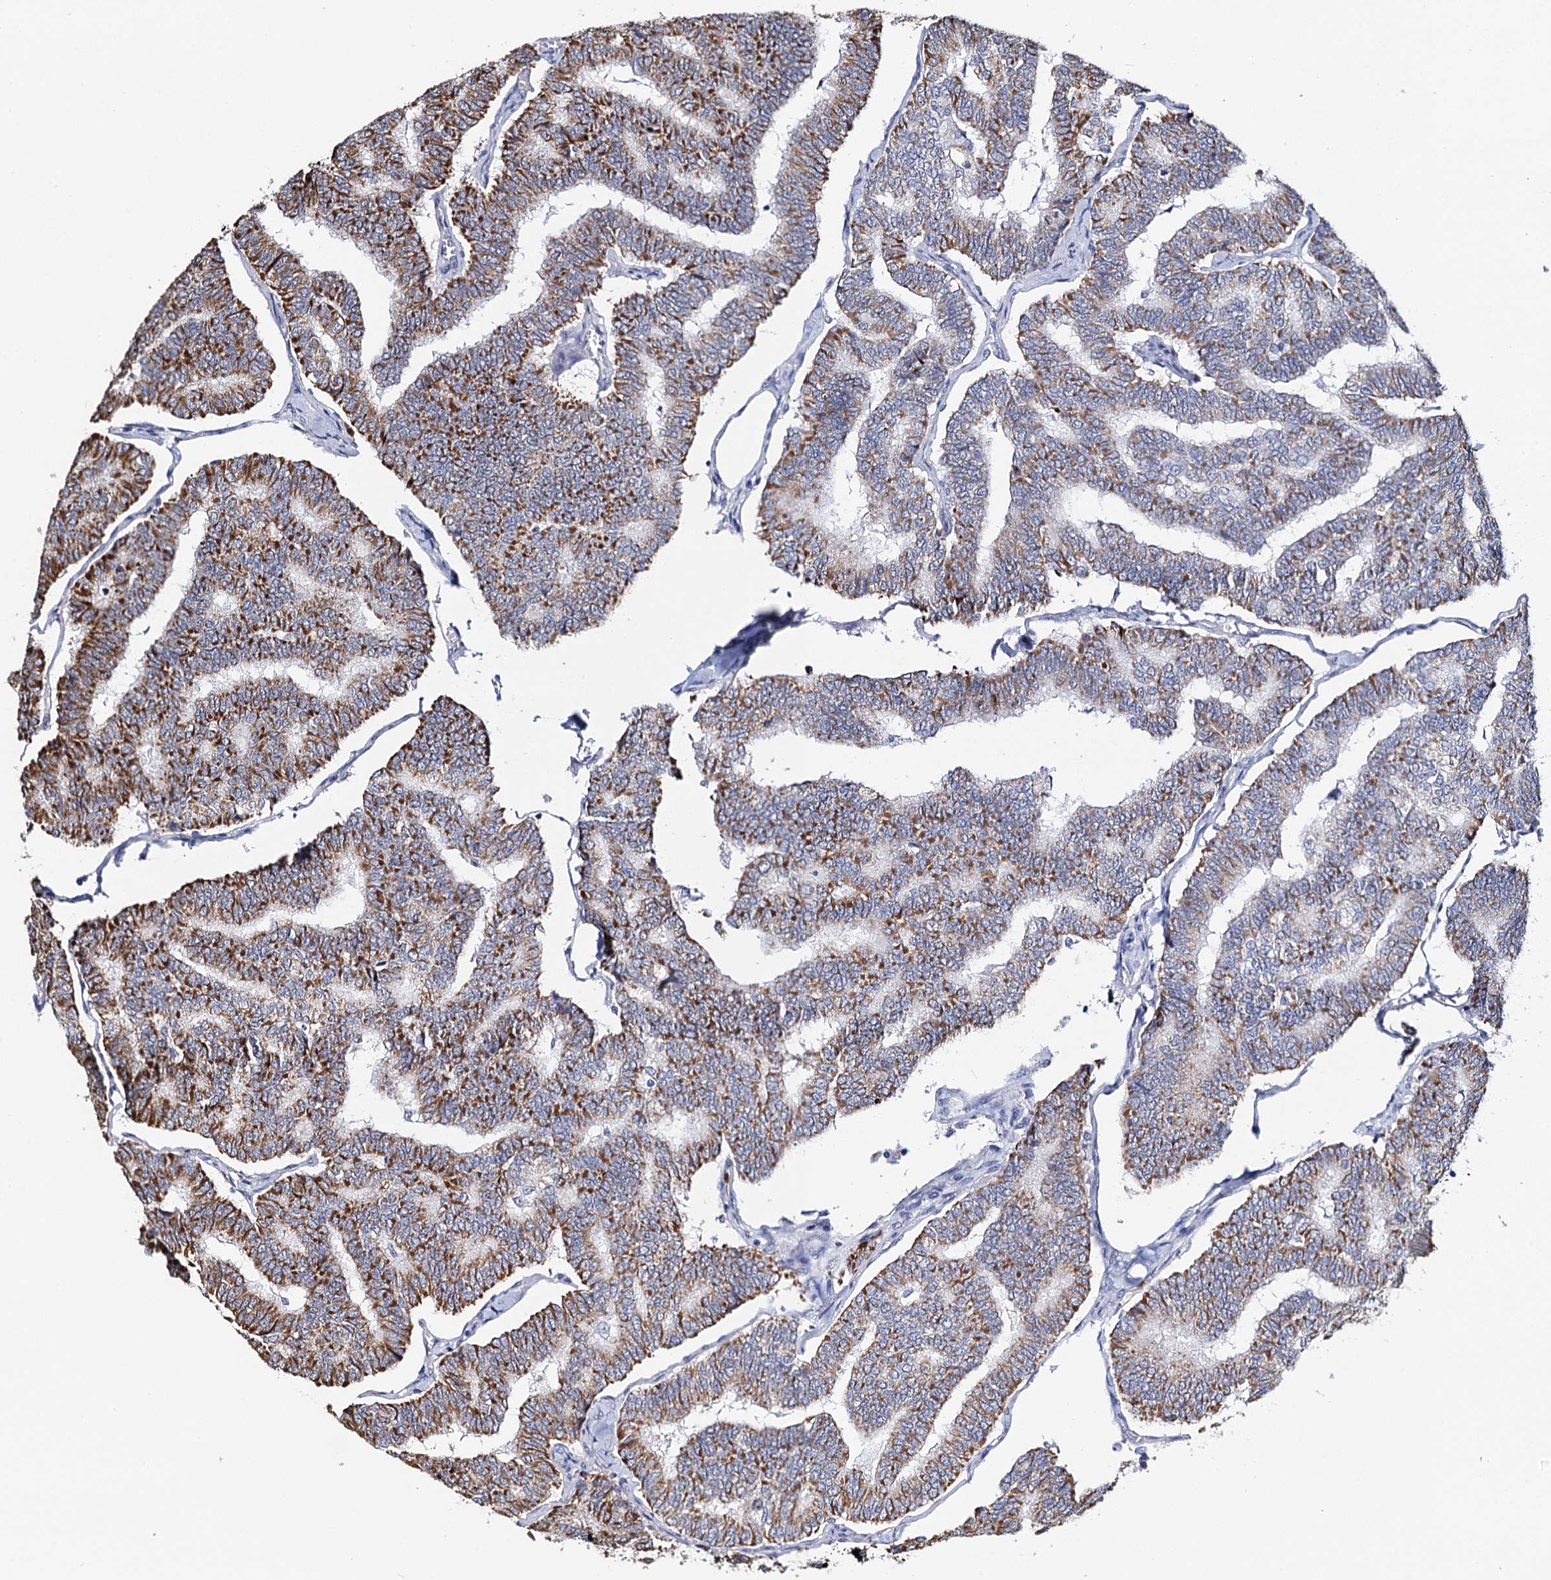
{"staining": {"intensity": "moderate", "quantity": "25%-75%", "location": "cytoplasmic/membranous"}, "tissue": "thyroid cancer", "cell_type": "Tumor cells", "image_type": "cancer", "snomed": [{"axis": "morphology", "description": "Papillary adenocarcinoma, NOS"}, {"axis": "topography", "description": "Thyroid gland"}], "caption": "Thyroid papillary adenocarcinoma stained with immunohistochemistry (IHC) demonstrates moderate cytoplasmic/membranous positivity in about 25%-75% of tumor cells.", "gene": "SFSWAP", "patient": {"sex": "female", "age": 35}}